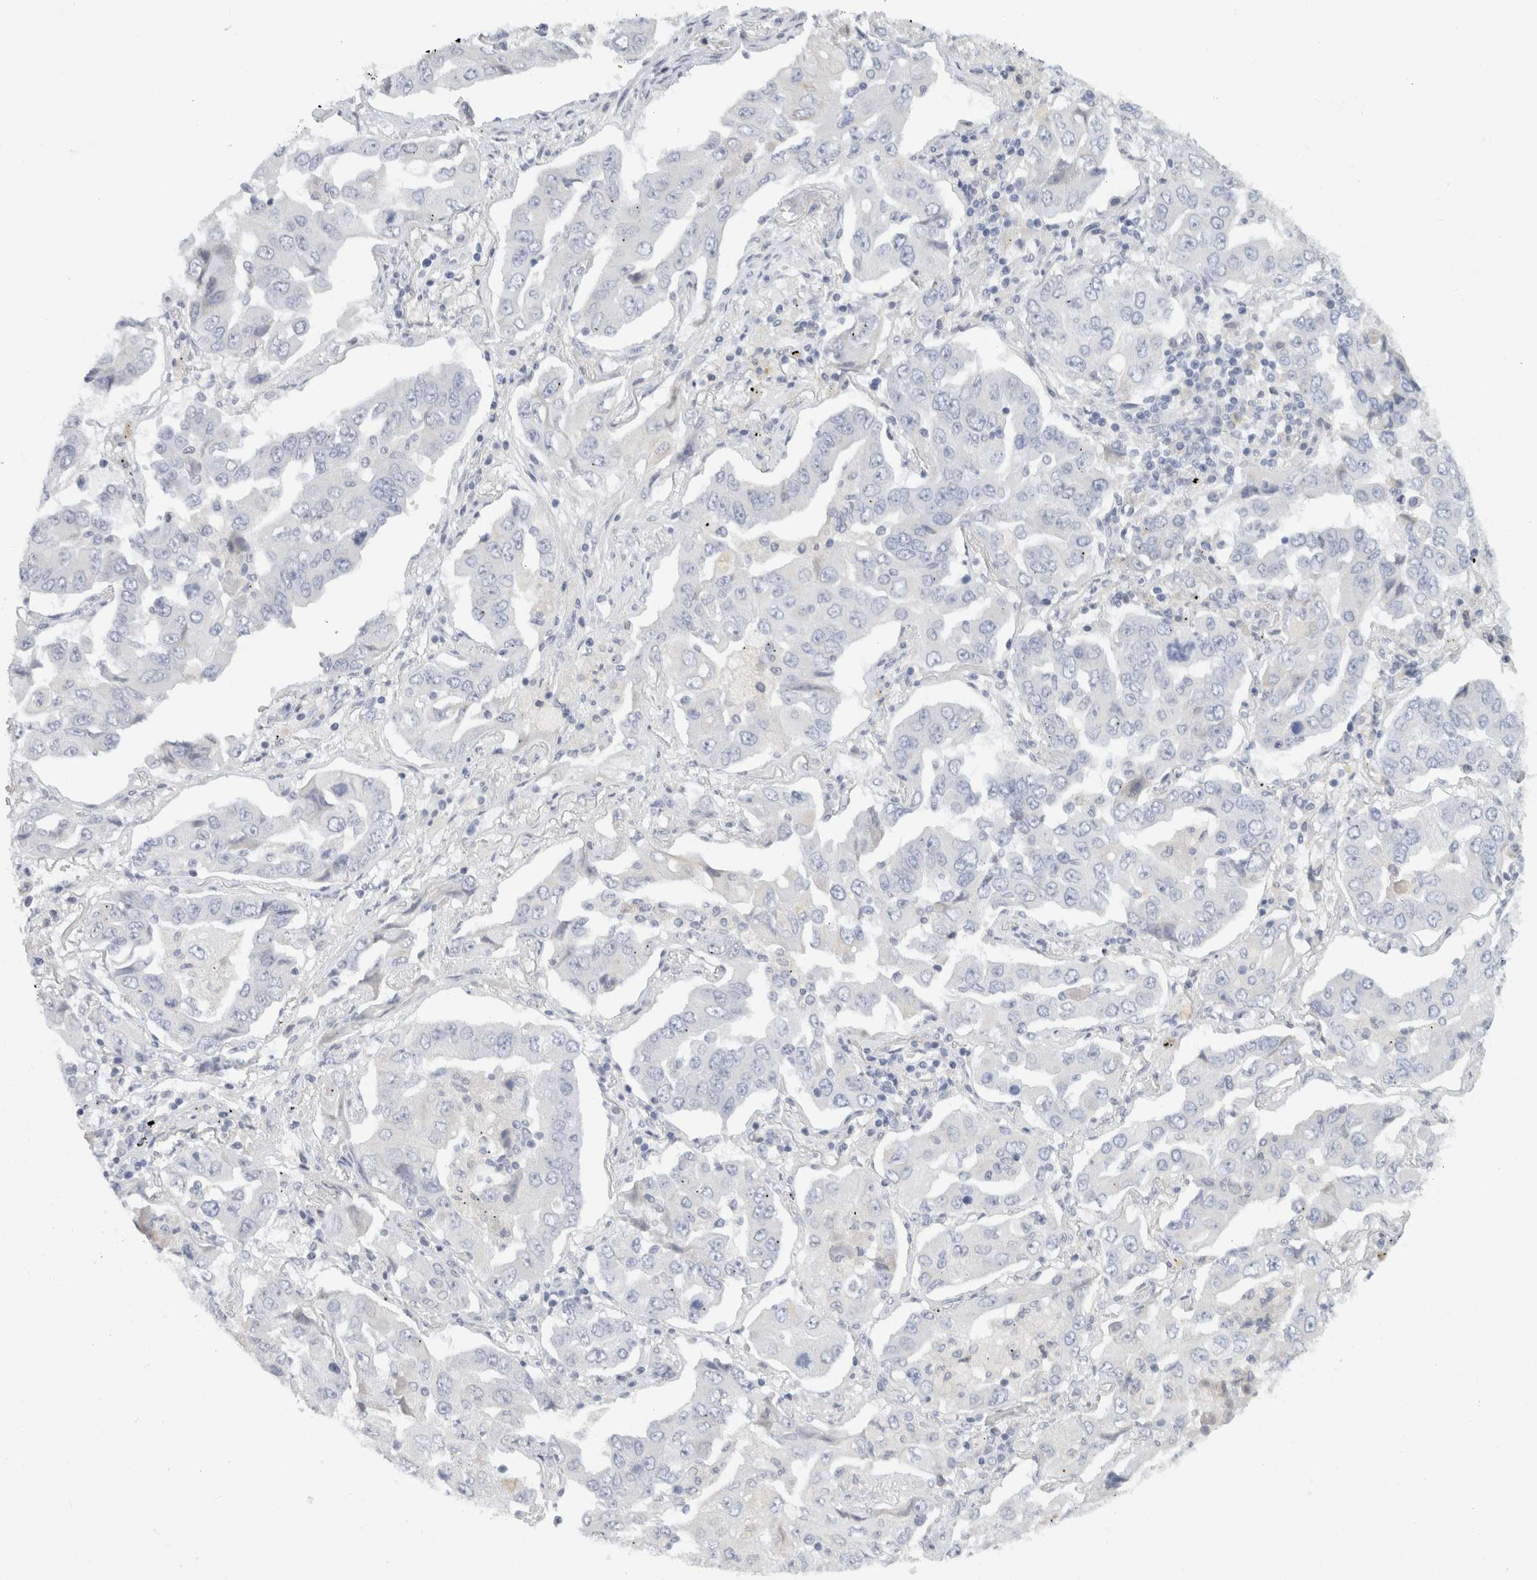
{"staining": {"intensity": "negative", "quantity": "none", "location": "none"}, "tissue": "lung cancer", "cell_type": "Tumor cells", "image_type": "cancer", "snomed": [{"axis": "morphology", "description": "Adenocarcinoma, NOS"}, {"axis": "topography", "description": "Lung"}], "caption": "There is no significant expression in tumor cells of lung cancer. (Stains: DAB immunohistochemistry (IHC) with hematoxylin counter stain, Microscopy: brightfield microscopy at high magnification).", "gene": "STK31", "patient": {"sex": "female", "age": 65}}